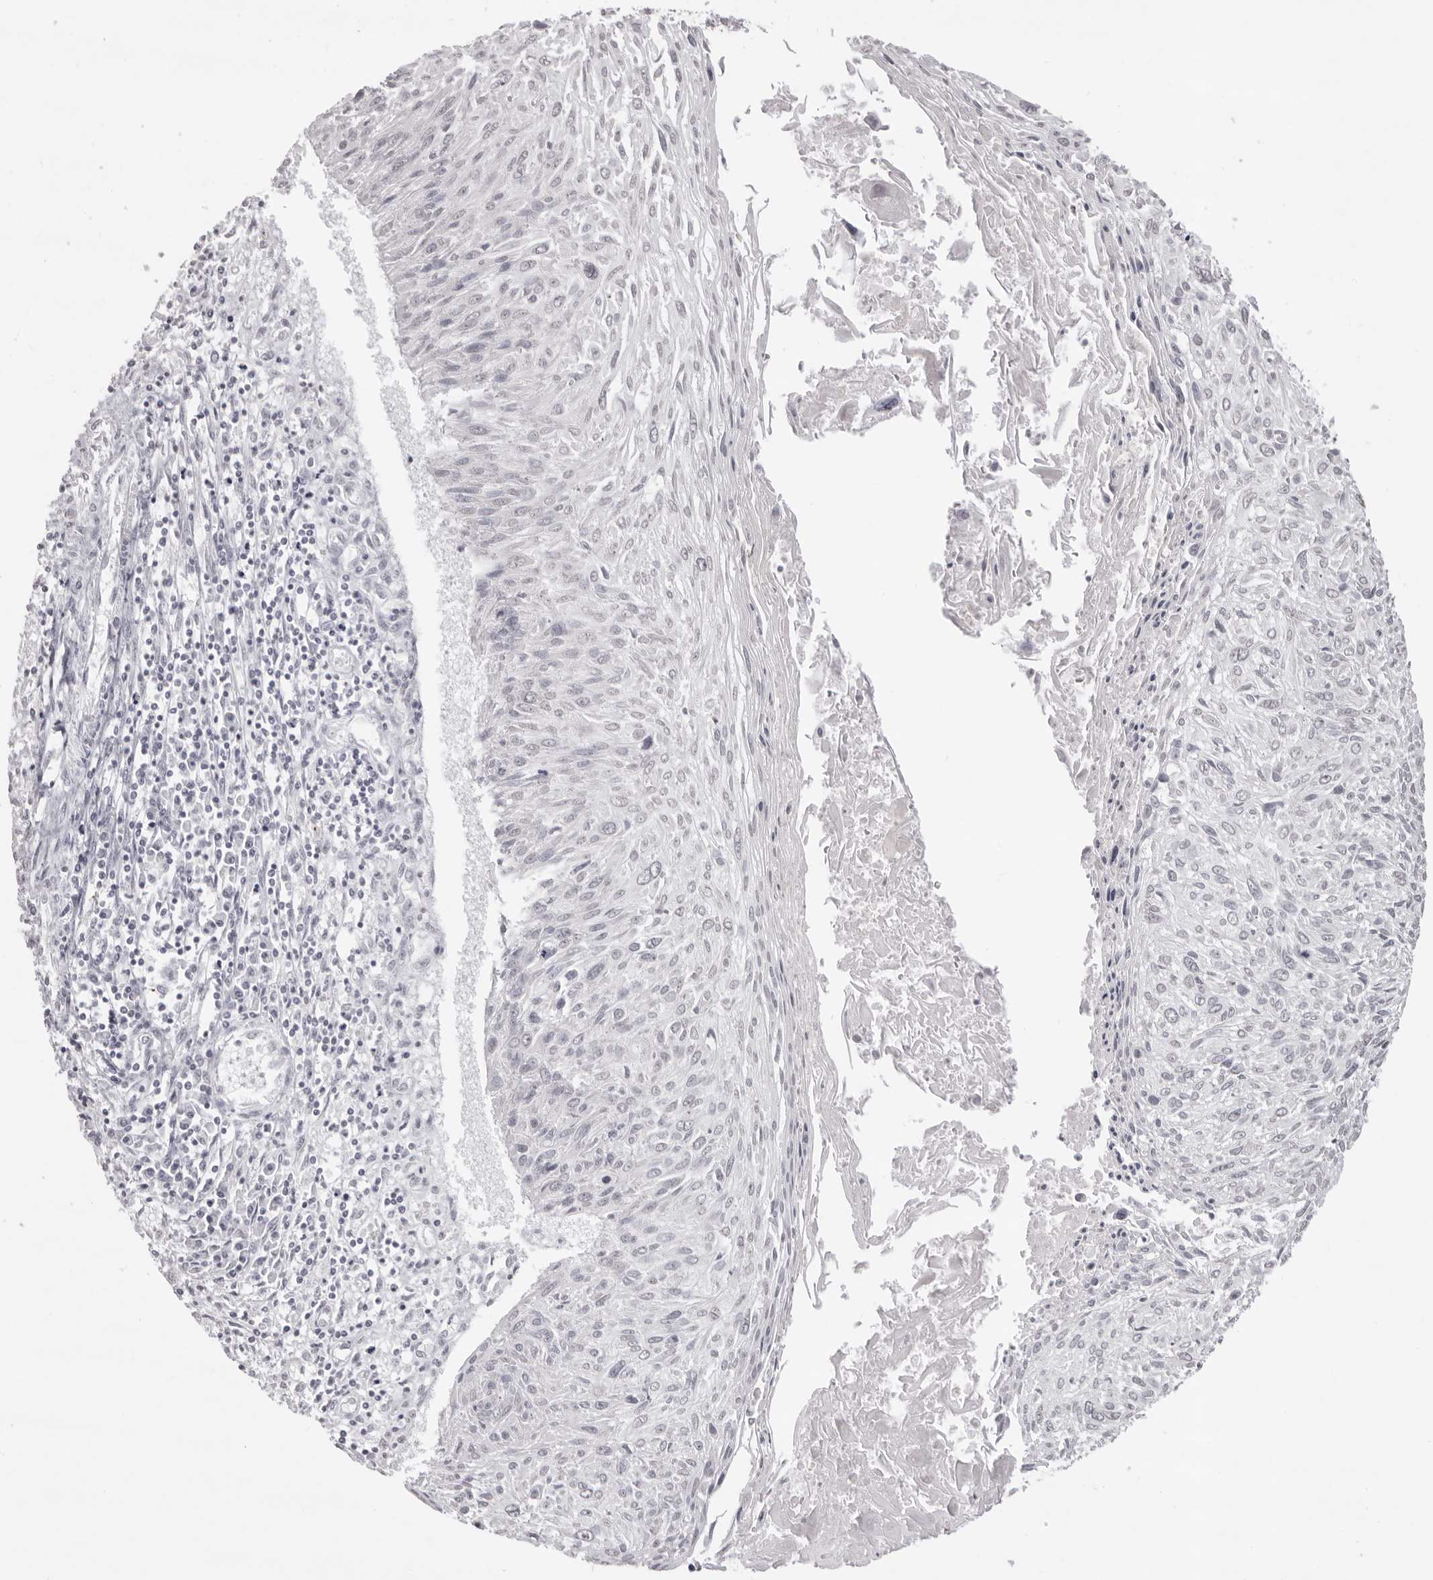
{"staining": {"intensity": "negative", "quantity": "none", "location": "none"}, "tissue": "cervical cancer", "cell_type": "Tumor cells", "image_type": "cancer", "snomed": [{"axis": "morphology", "description": "Squamous cell carcinoma, NOS"}, {"axis": "topography", "description": "Cervix"}], "caption": "Tumor cells are negative for protein expression in human cervical cancer (squamous cell carcinoma).", "gene": "NTM", "patient": {"sex": "female", "age": 51}}